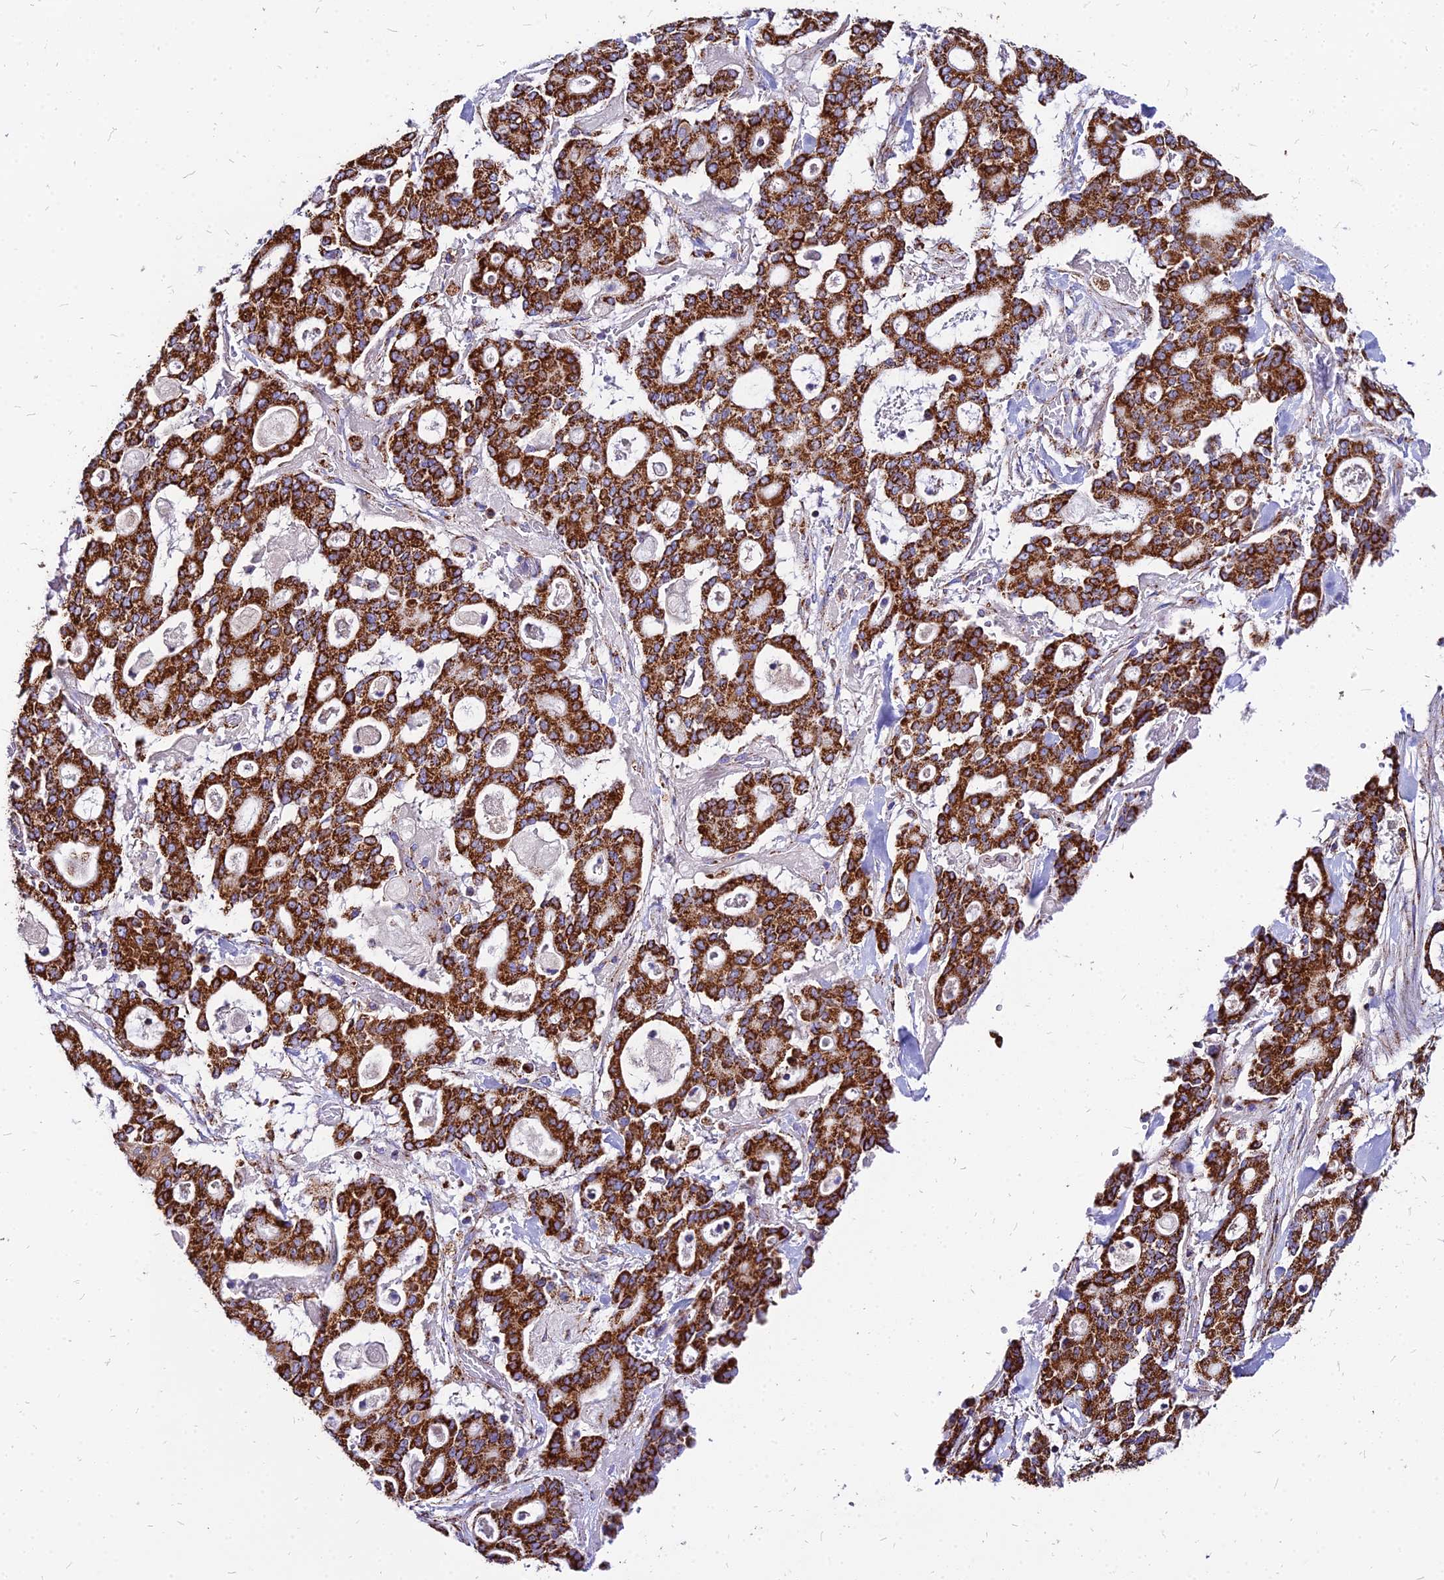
{"staining": {"intensity": "strong", "quantity": ">75%", "location": "cytoplasmic/membranous"}, "tissue": "pancreatic cancer", "cell_type": "Tumor cells", "image_type": "cancer", "snomed": [{"axis": "morphology", "description": "Adenocarcinoma, NOS"}, {"axis": "topography", "description": "Pancreas"}], "caption": "The histopathology image displays staining of pancreatic adenocarcinoma, revealing strong cytoplasmic/membranous protein staining (brown color) within tumor cells. (Brightfield microscopy of DAB IHC at high magnification).", "gene": "DLD", "patient": {"sex": "male", "age": 63}}